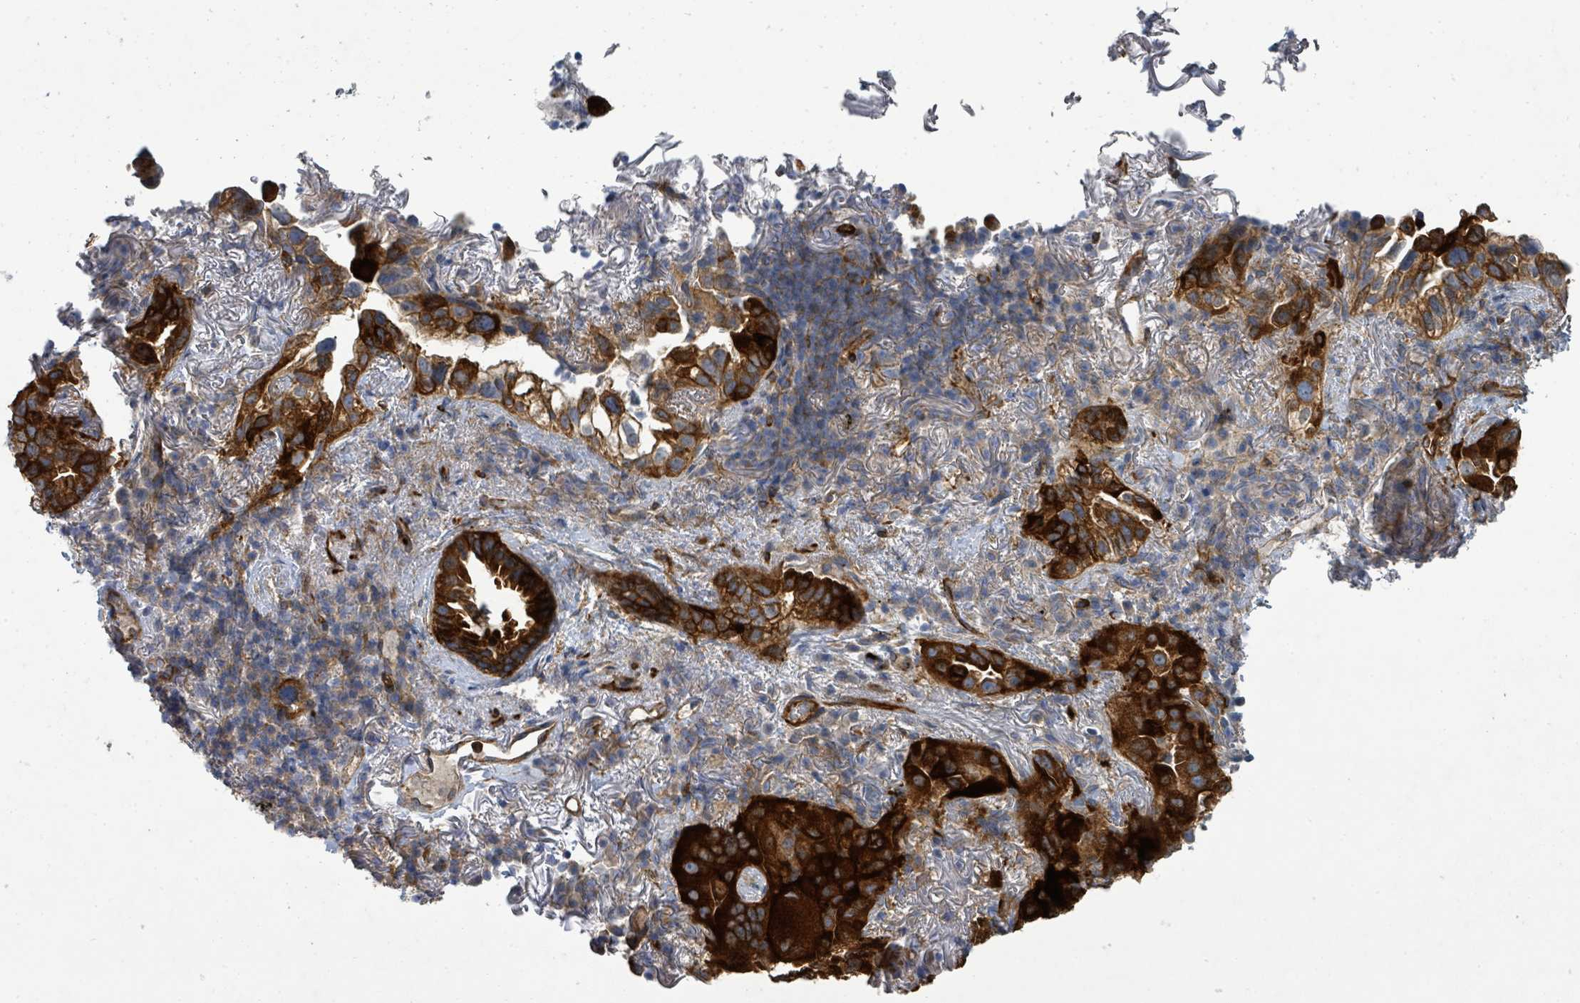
{"staining": {"intensity": "strong", "quantity": ">75%", "location": "cytoplasmic/membranous"}, "tissue": "lung cancer", "cell_type": "Tumor cells", "image_type": "cancer", "snomed": [{"axis": "morphology", "description": "Adenocarcinoma, NOS"}, {"axis": "topography", "description": "Lung"}], "caption": "Immunohistochemistry (IHC) of human lung cancer (adenocarcinoma) demonstrates high levels of strong cytoplasmic/membranous staining in approximately >75% of tumor cells.", "gene": "IFIT1", "patient": {"sex": "female", "age": 69}}